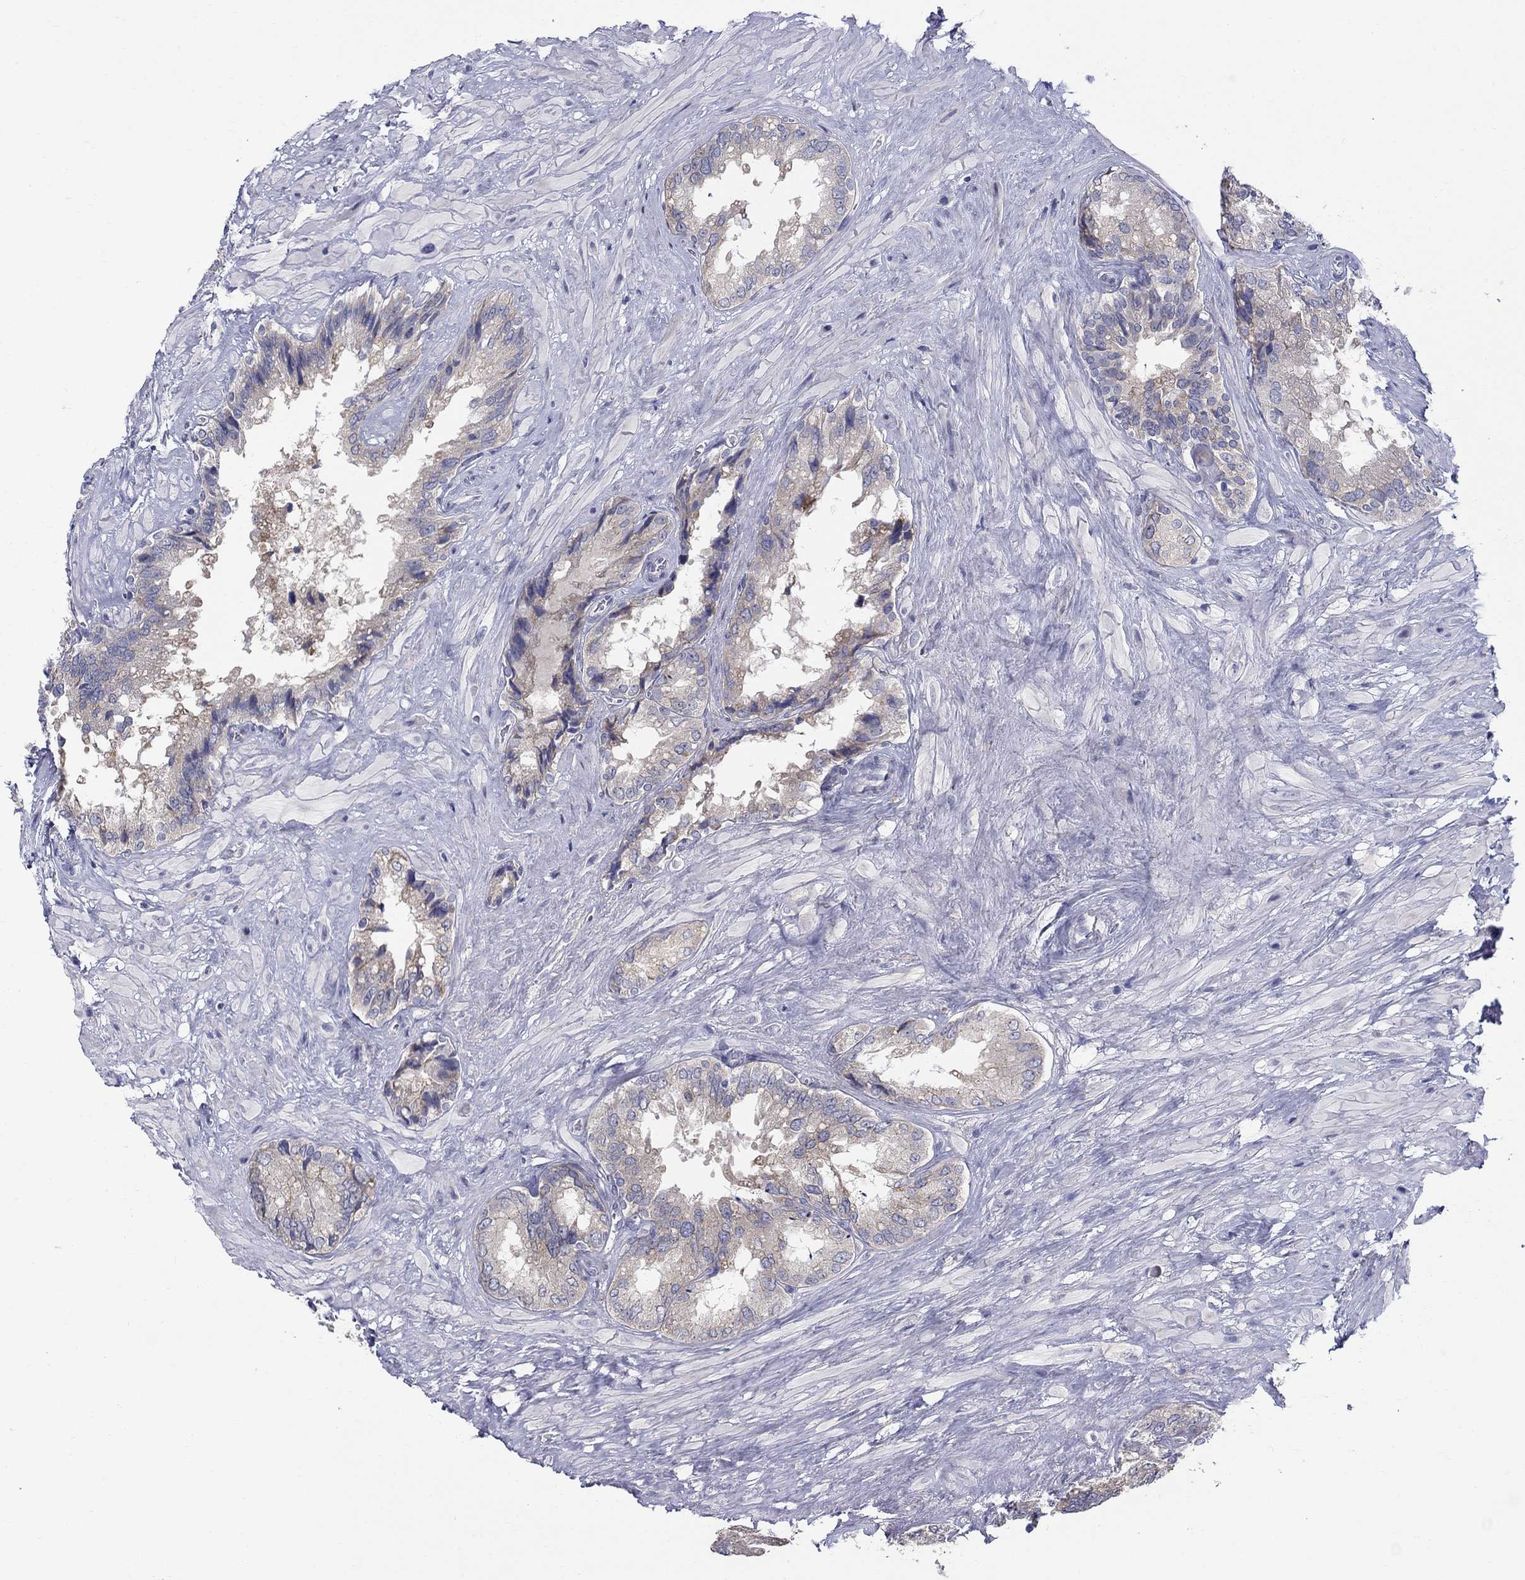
{"staining": {"intensity": "strong", "quantity": "<25%", "location": "cytoplasmic/membranous"}, "tissue": "seminal vesicle", "cell_type": "Glandular cells", "image_type": "normal", "snomed": [{"axis": "morphology", "description": "Normal tissue, NOS"}, {"axis": "topography", "description": "Seminal veicle"}], "caption": "This micrograph demonstrates immunohistochemistry staining of unremarkable human seminal vesicle, with medium strong cytoplasmic/membranous positivity in approximately <25% of glandular cells.", "gene": "QRFPR", "patient": {"sex": "male", "age": 67}}